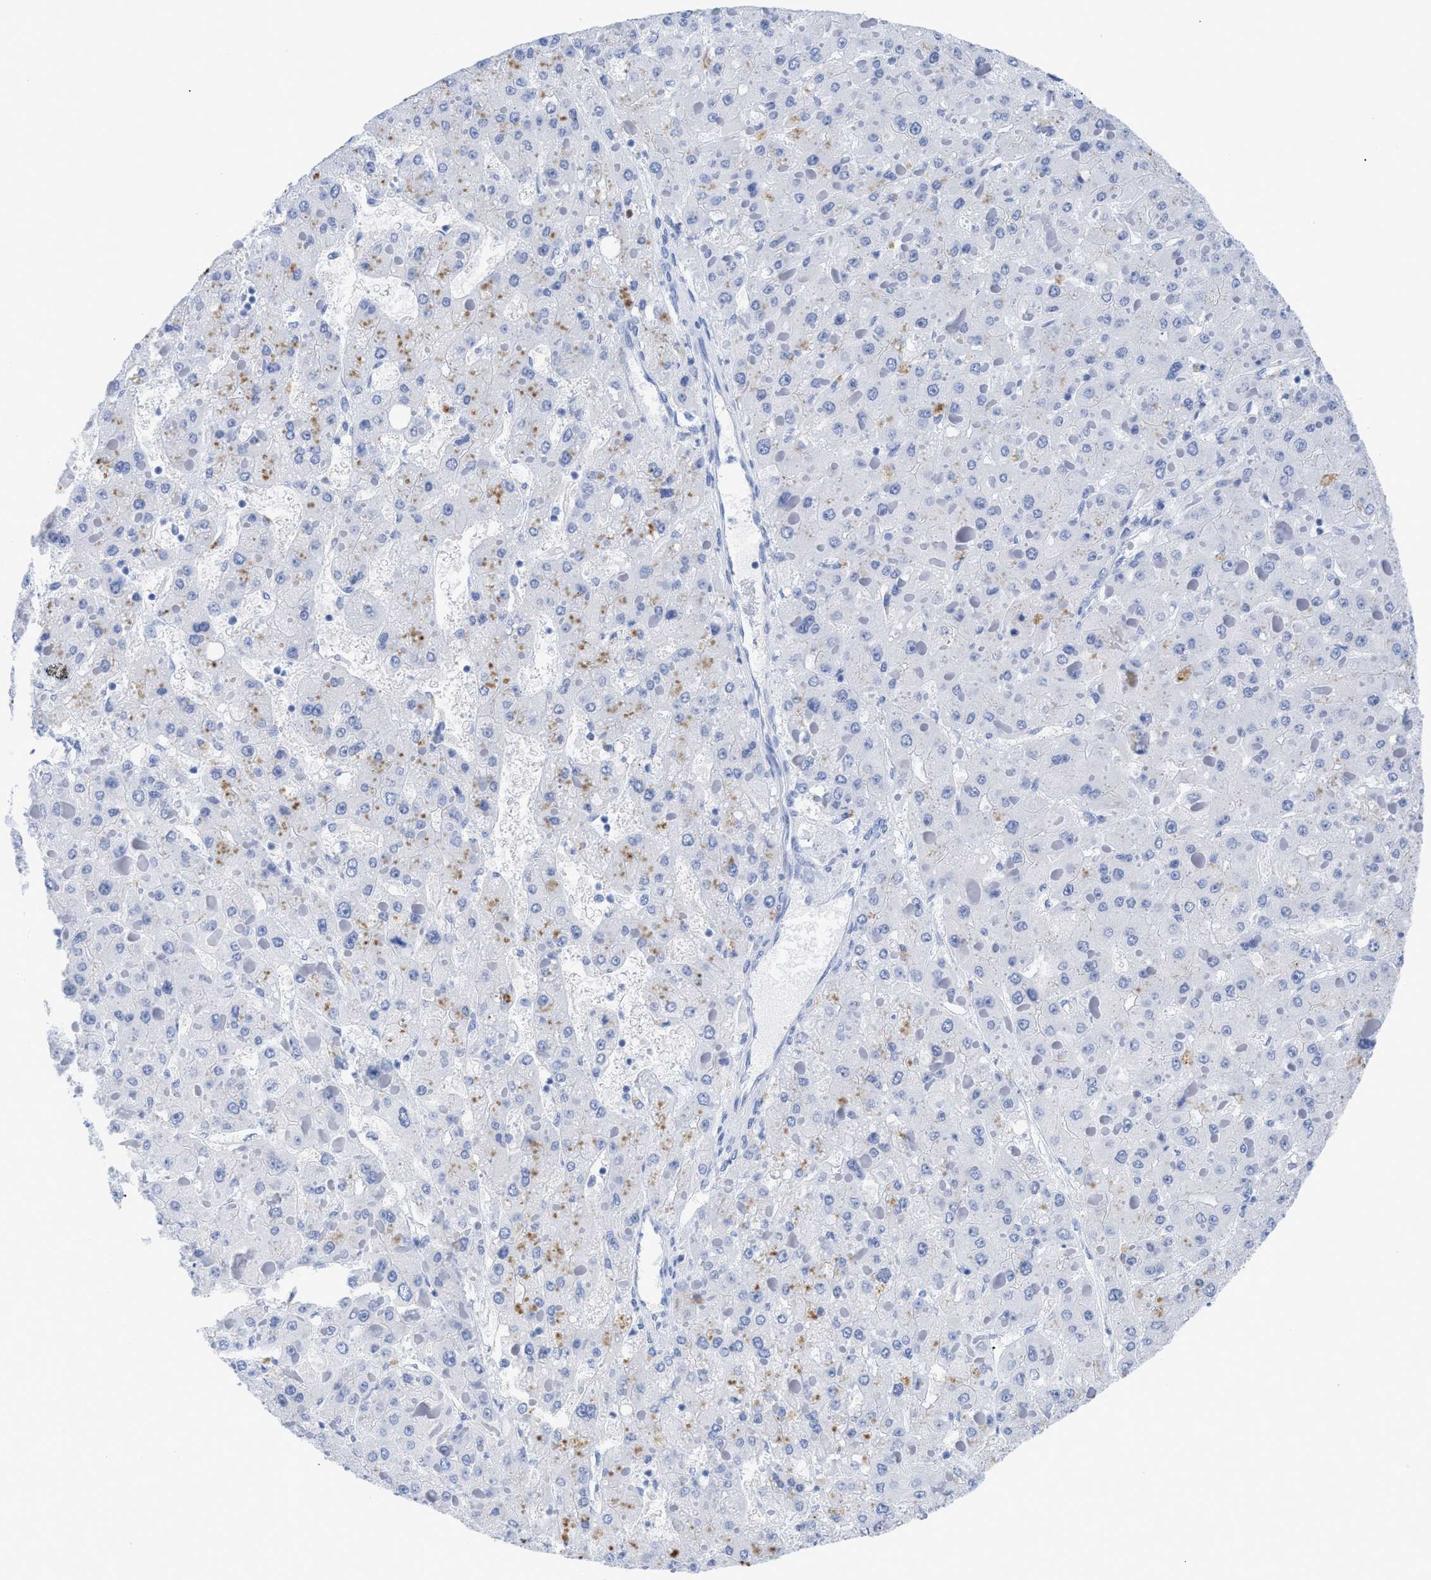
{"staining": {"intensity": "negative", "quantity": "none", "location": "none"}, "tissue": "liver cancer", "cell_type": "Tumor cells", "image_type": "cancer", "snomed": [{"axis": "morphology", "description": "Carcinoma, Hepatocellular, NOS"}, {"axis": "topography", "description": "Liver"}], "caption": "Protein analysis of liver cancer reveals no significant staining in tumor cells.", "gene": "DUSP26", "patient": {"sex": "female", "age": 73}}